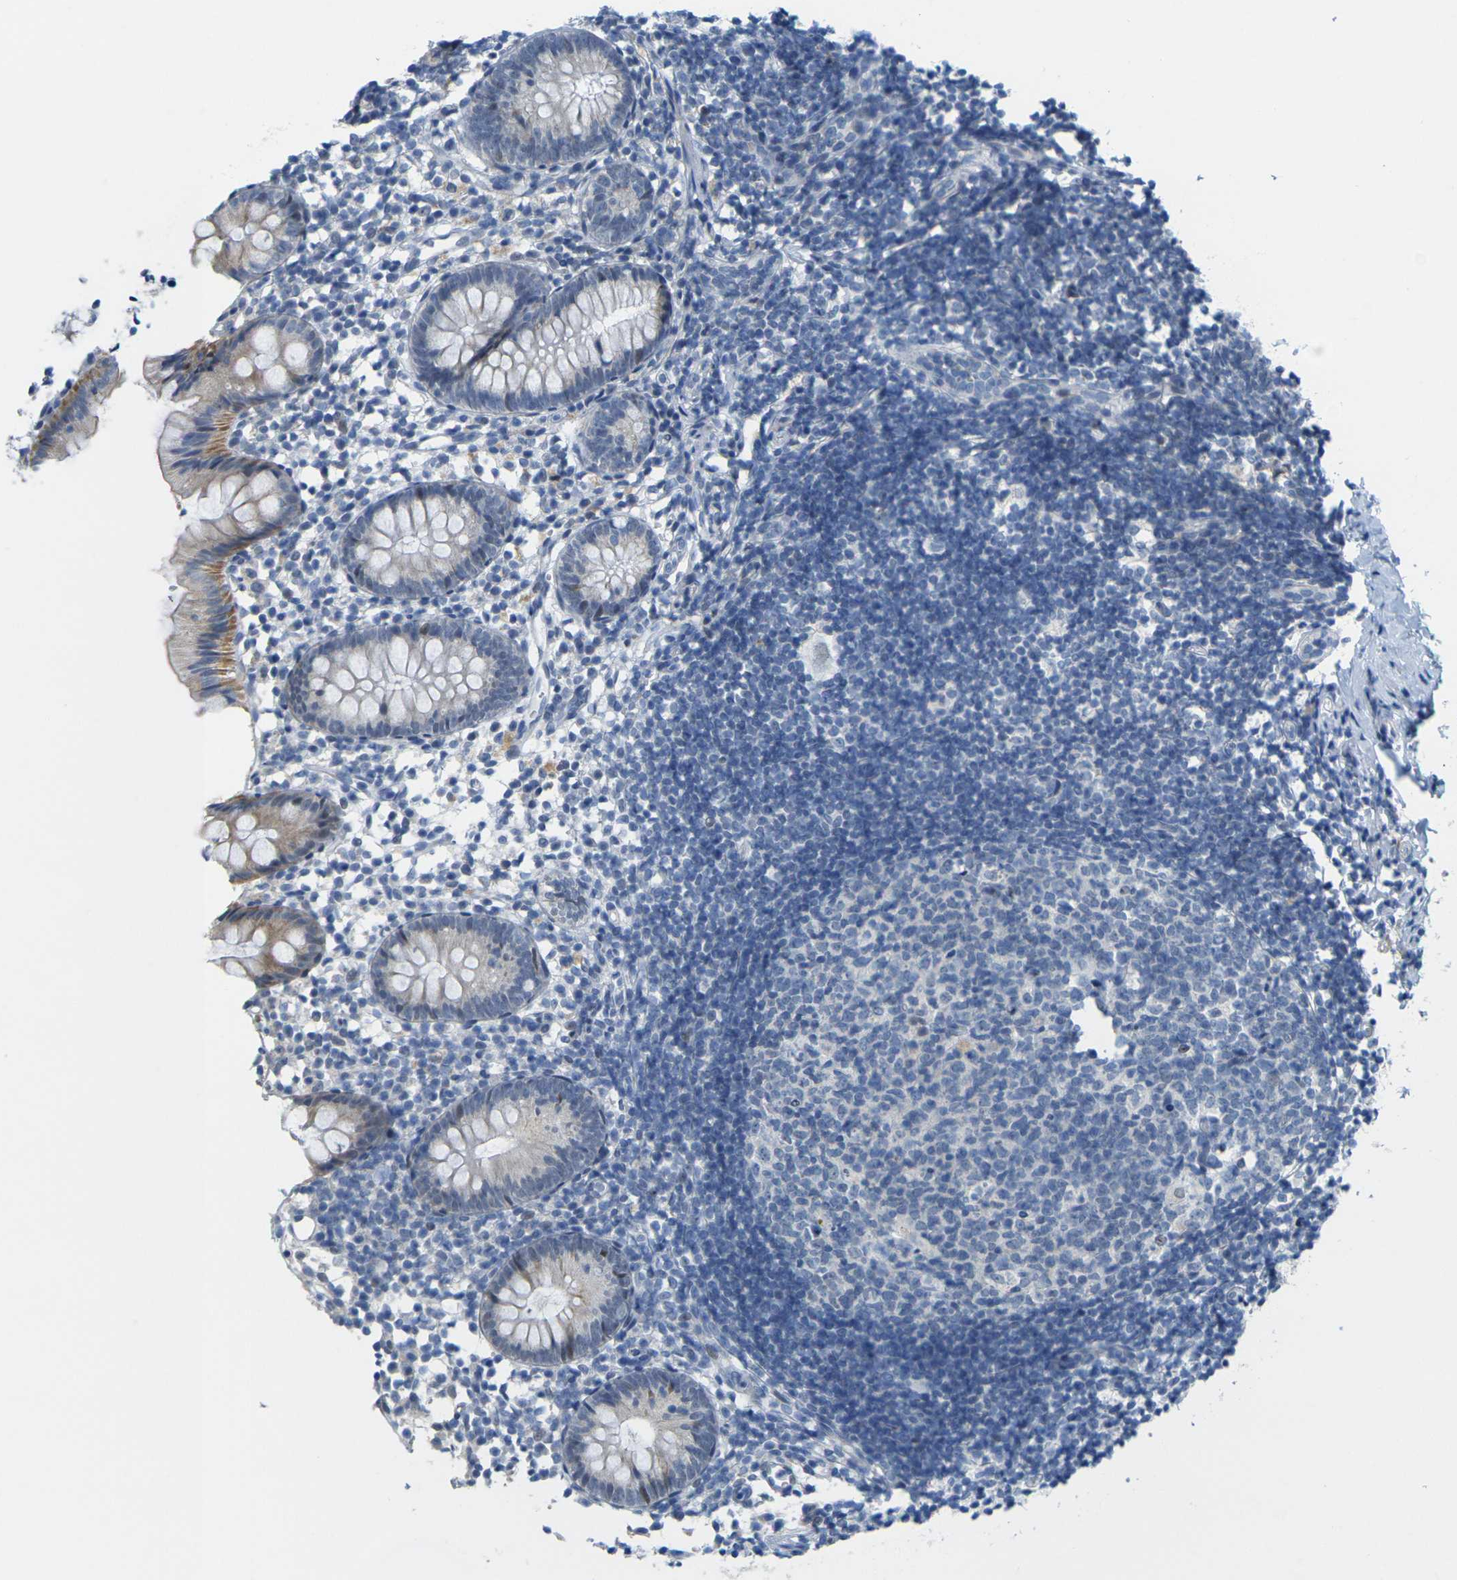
{"staining": {"intensity": "moderate", "quantity": "25%-75%", "location": "cytoplasmic/membranous"}, "tissue": "appendix", "cell_type": "Glandular cells", "image_type": "normal", "snomed": [{"axis": "morphology", "description": "Normal tissue, NOS"}, {"axis": "topography", "description": "Appendix"}], "caption": "A high-resolution photomicrograph shows immunohistochemistry staining of normal appendix, which shows moderate cytoplasmic/membranous positivity in about 25%-75% of glandular cells.", "gene": "OTOF", "patient": {"sex": "female", "age": 20}}